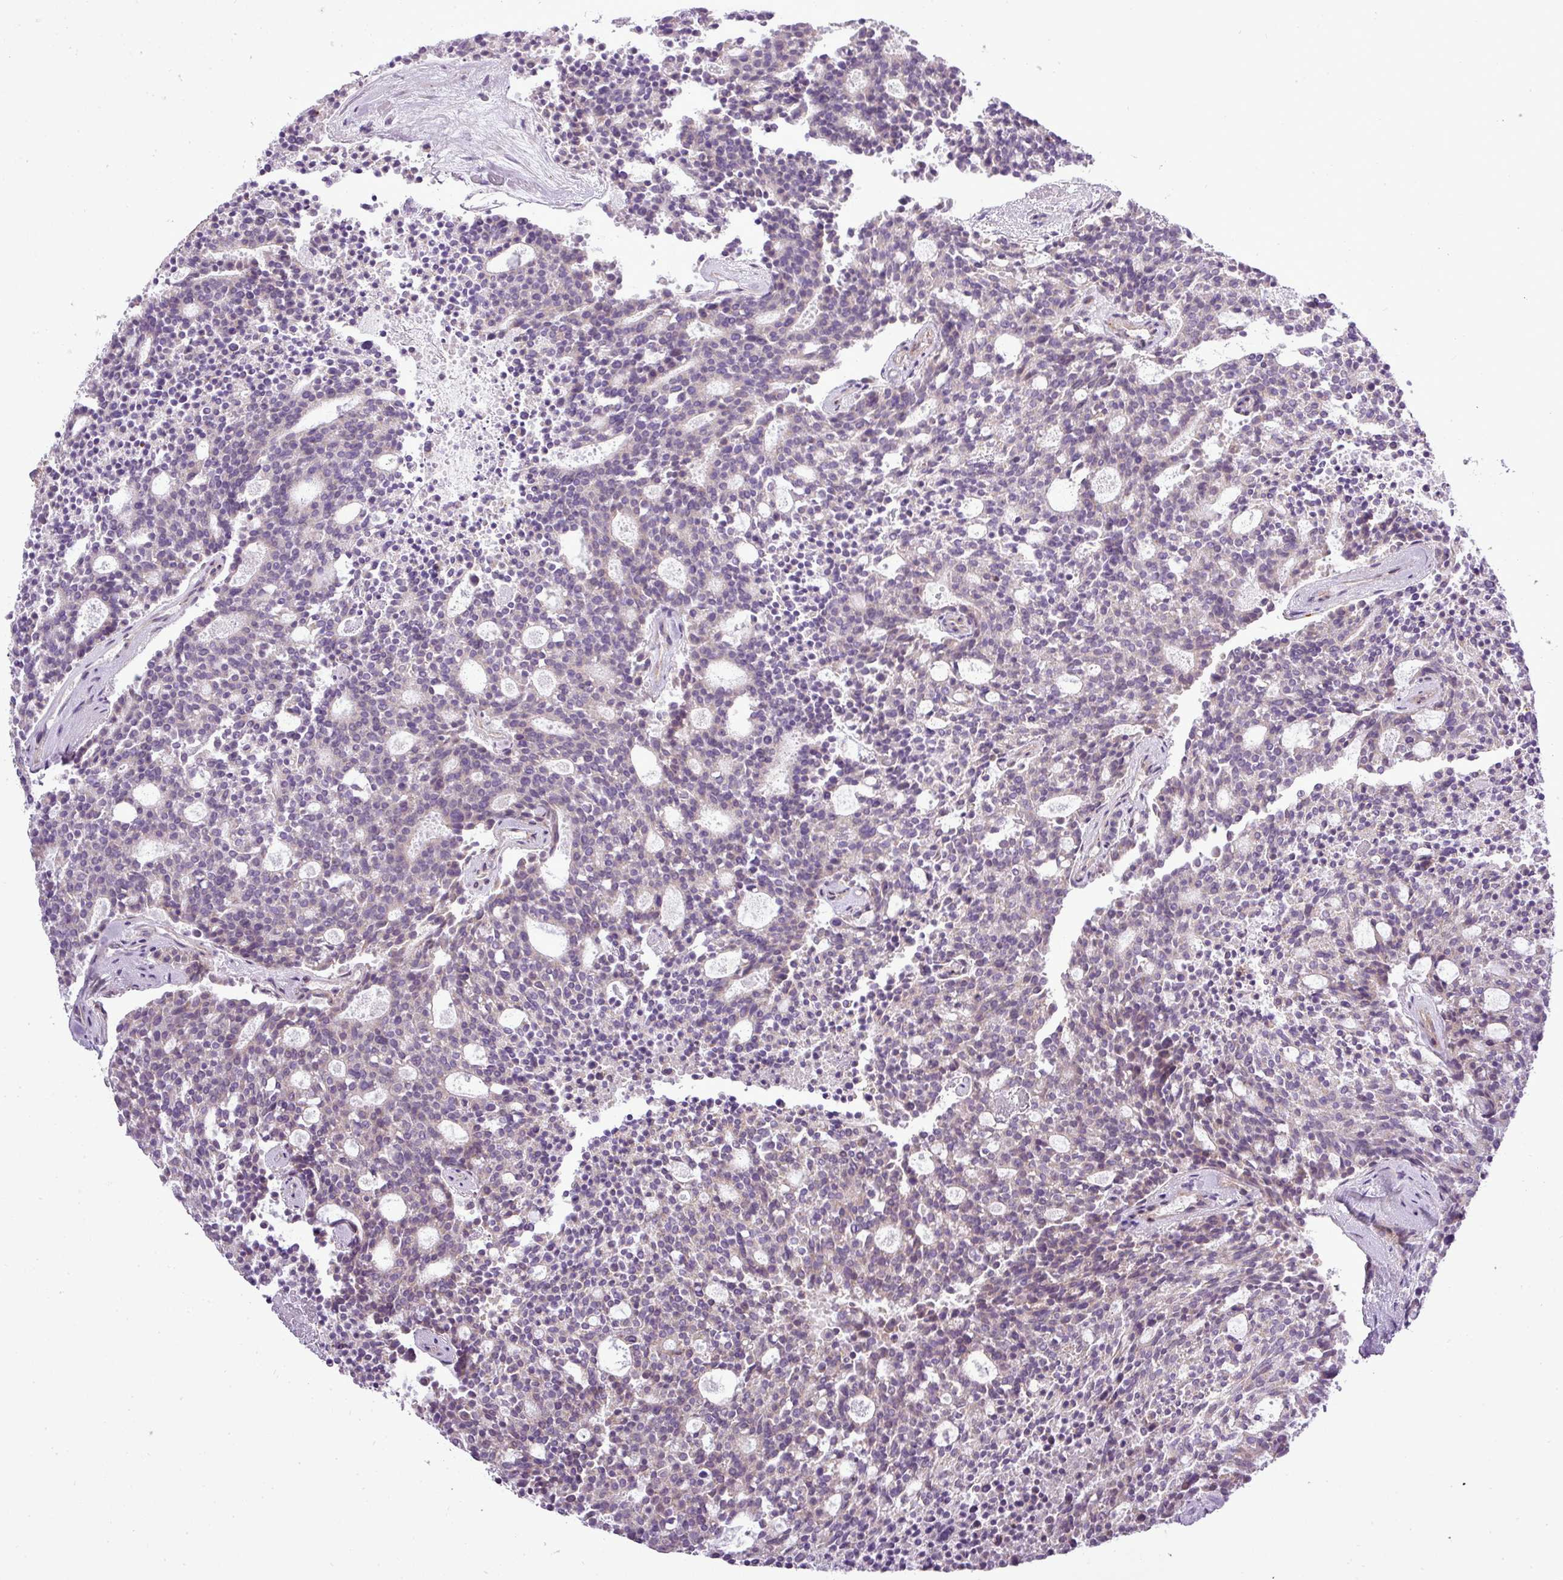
{"staining": {"intensity": "weak", "quantity": "<25%", "location": "cytoplasmic/membranous"}, "tissue": "carcinoid", "cell_type": "Tumor cells", "image_type": "cancer", "snomed": [{"axis": "morphology", "description": "Carcinoid, malignant, NOS"}, {"axis": "topography", "description": "Pancreas"}], "caption": "This is an immunohistochemistry (IHC) histopathology image of carcinoid (malignant). There is no positivity in tumor cells.", "gene": "ZDHHC1", "patient": {"sex": "female", "age": 54}}